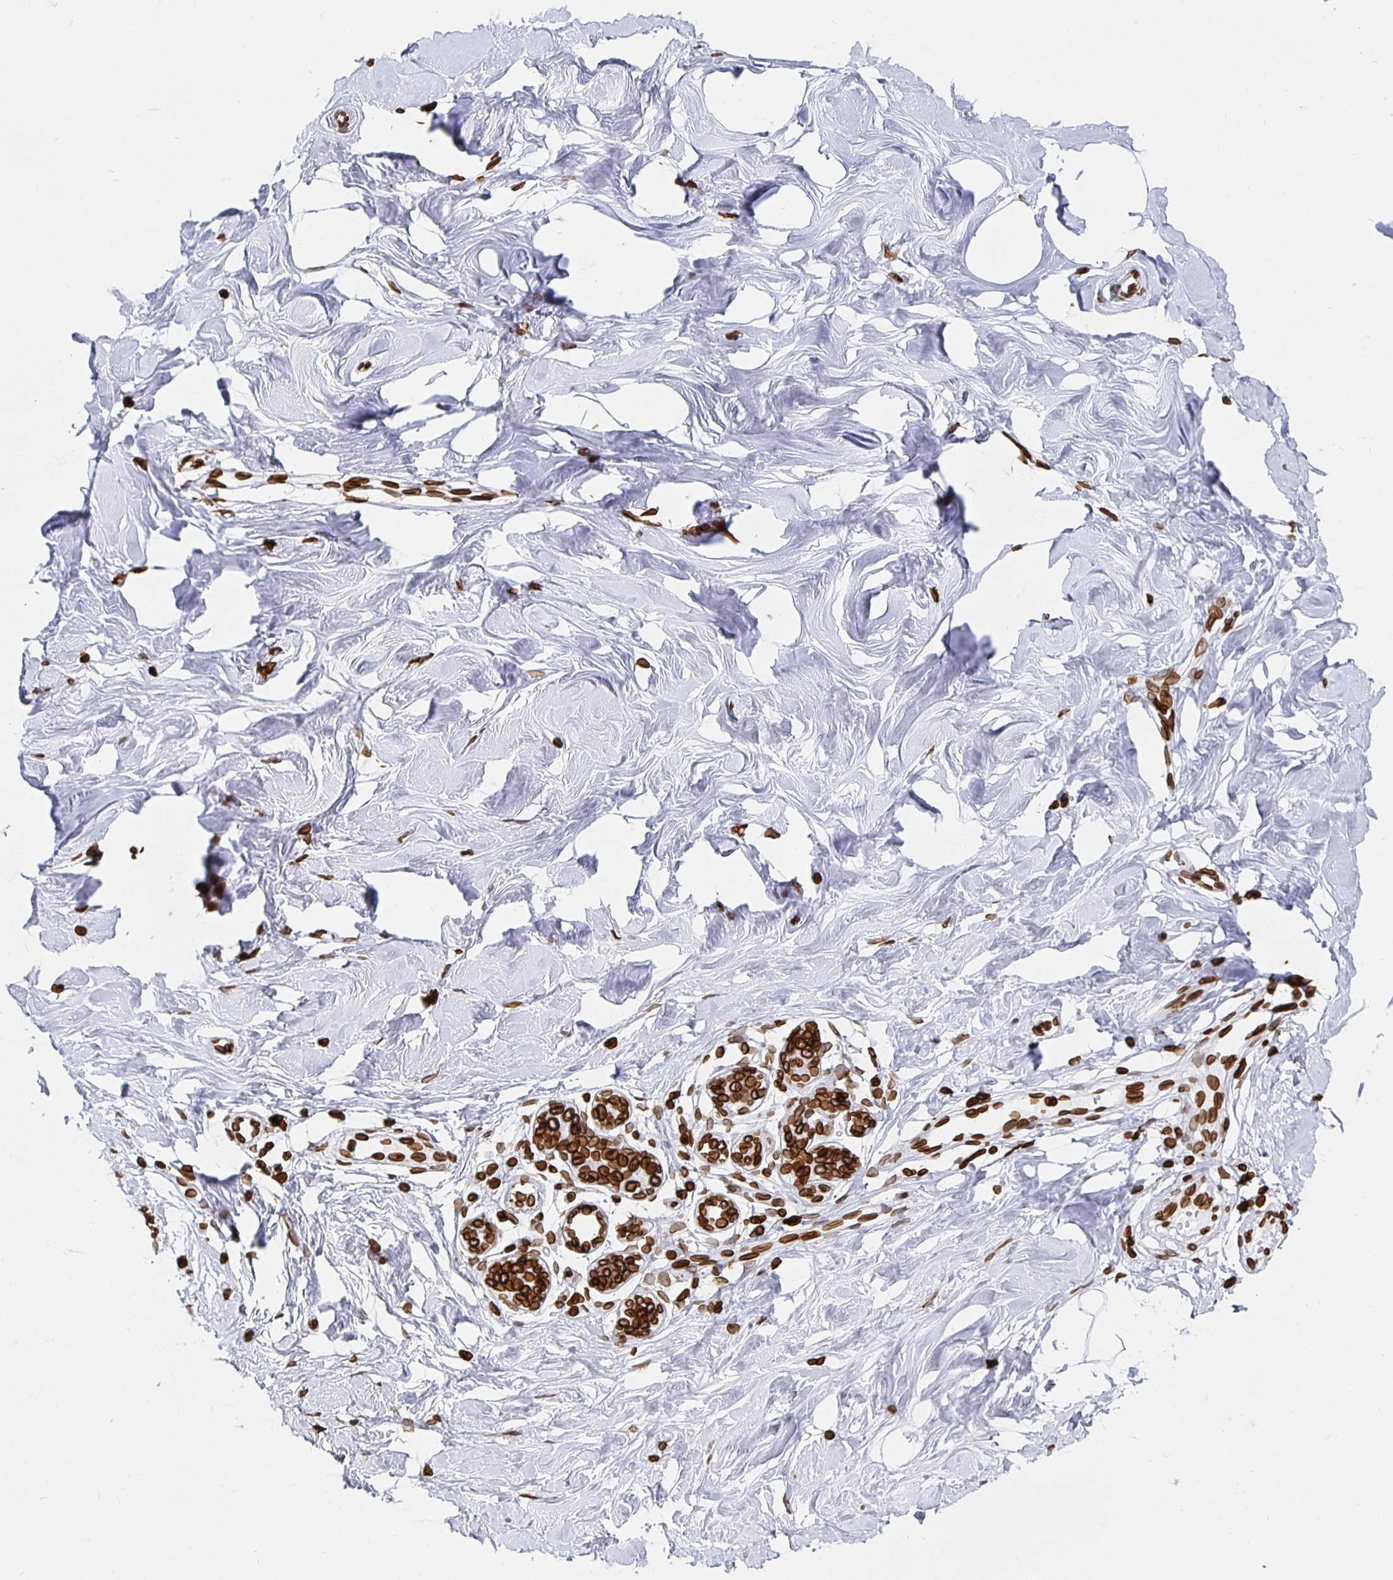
{"staining": {"intensity": "moderate", "quantity": "<25%", "location": "cytoplasmic/membranous,nuclear"}, "tissue": "breast", "cell_type": "Adipocytes", "image_type": "normal", "snomed": [{"axis": "morphology", "description": "Normal tissue, NOS"}, {"axis": "topography", "description": "Breast"}], "caption": "Immunohistochemical staining of normal human breast exhibits moderate cytoplasmic/membranous,nuclear protein positivity in approximately <25% of adipocytes.", "gene": "LMNB1", "patient": {"sex": "female", "age": 27}}